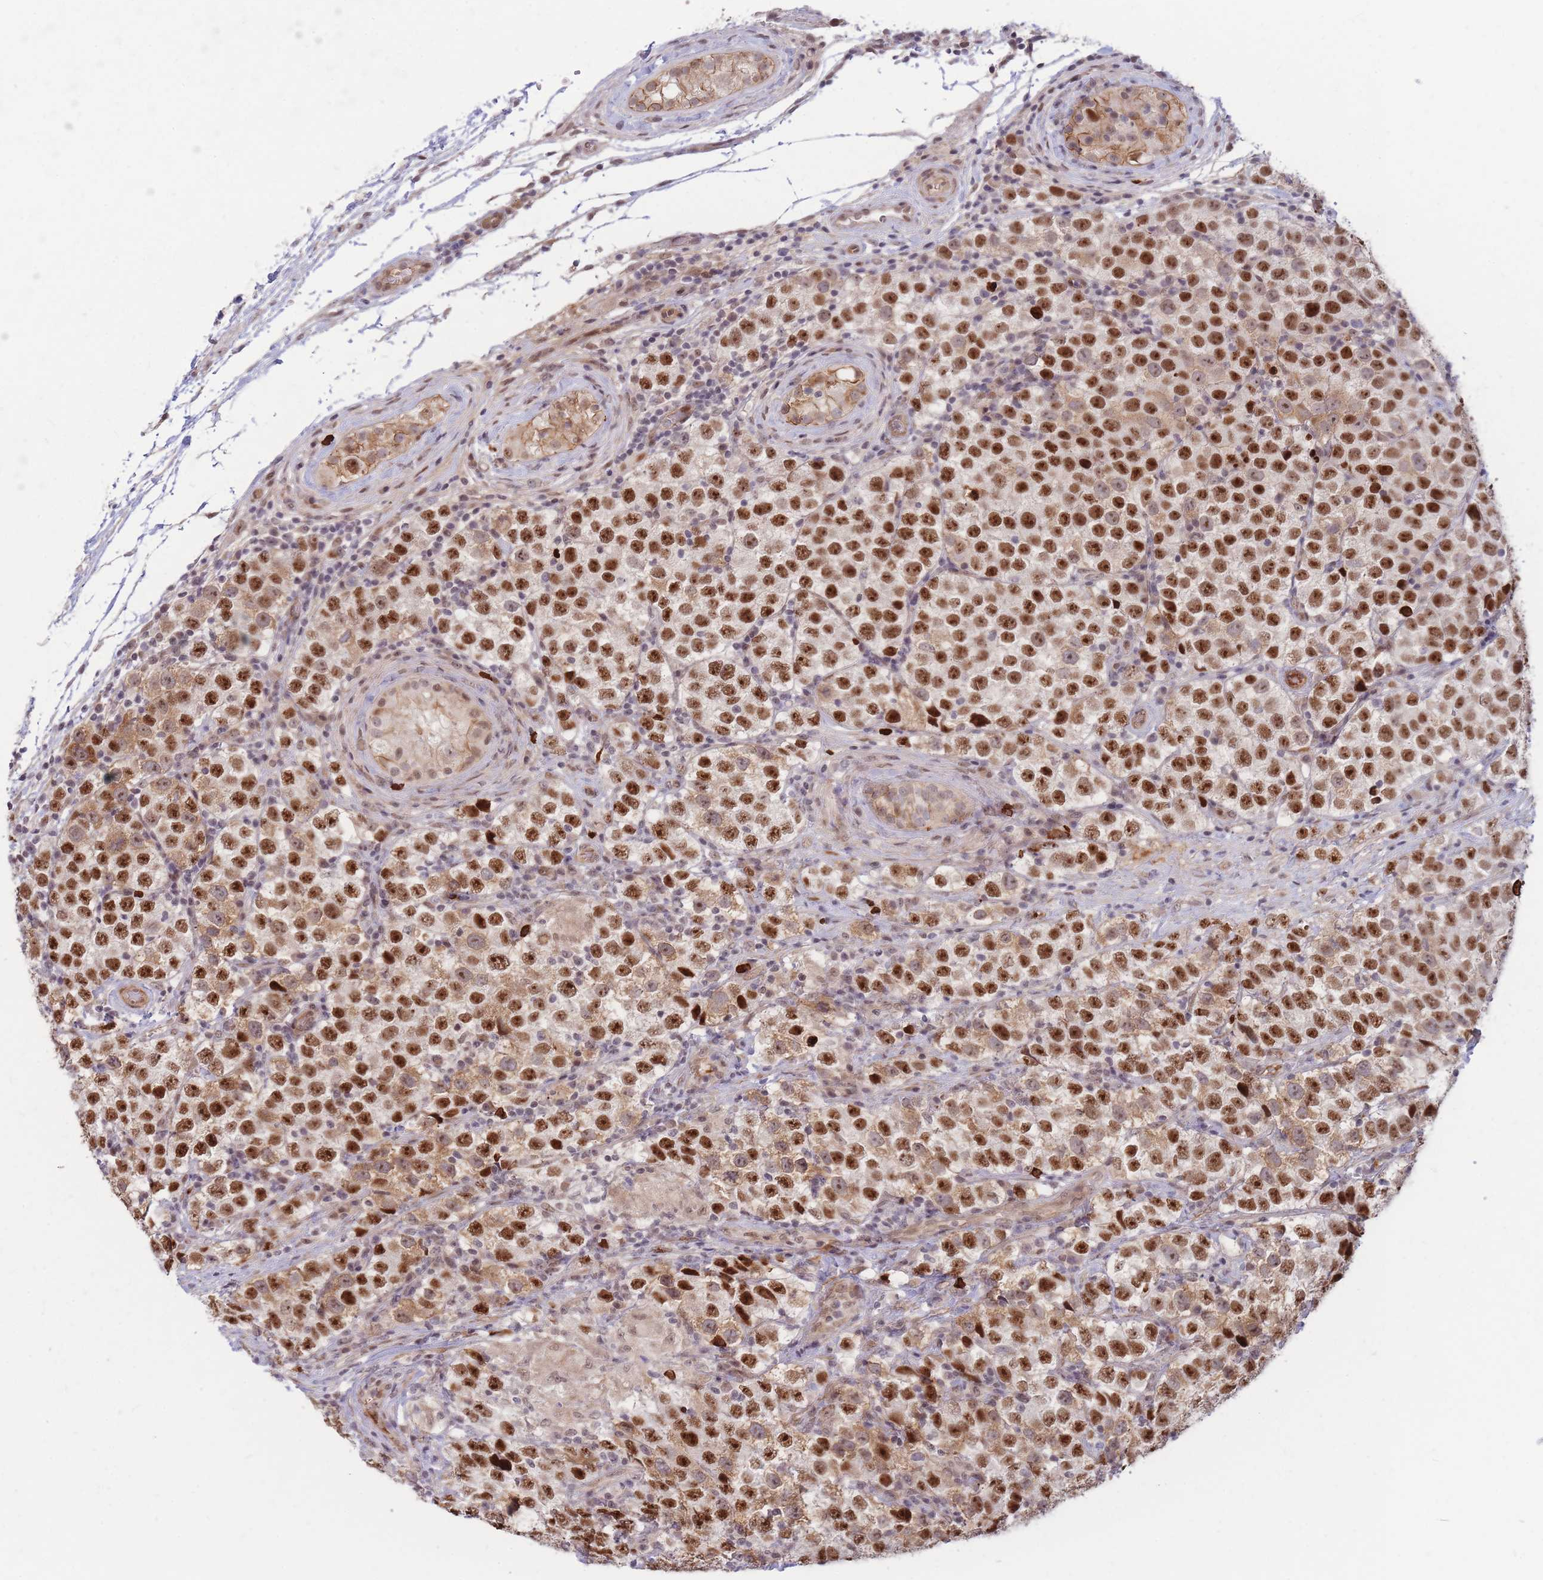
{"staining": {"intensity": "strong", "quantity": ">75%", "location": "nuclear"}, "tissue": "testis cancer", "cell_type": "Tumor cells", "image_type": "cancer", "snomed": [{"axis": "morphology", "description": "Seminoma, NOS"}, {"axis": "topography", "description": "Testis"}], "caption": "Immunohistochemistry photomicrograph of human testis seminoma stained for a protein (brown), which exhibits high levels of strong nuclear expression in approximately >75% of tumor cells.", "gene": "ERICH6B", "patient": {"sex": "male", "age": 34}}